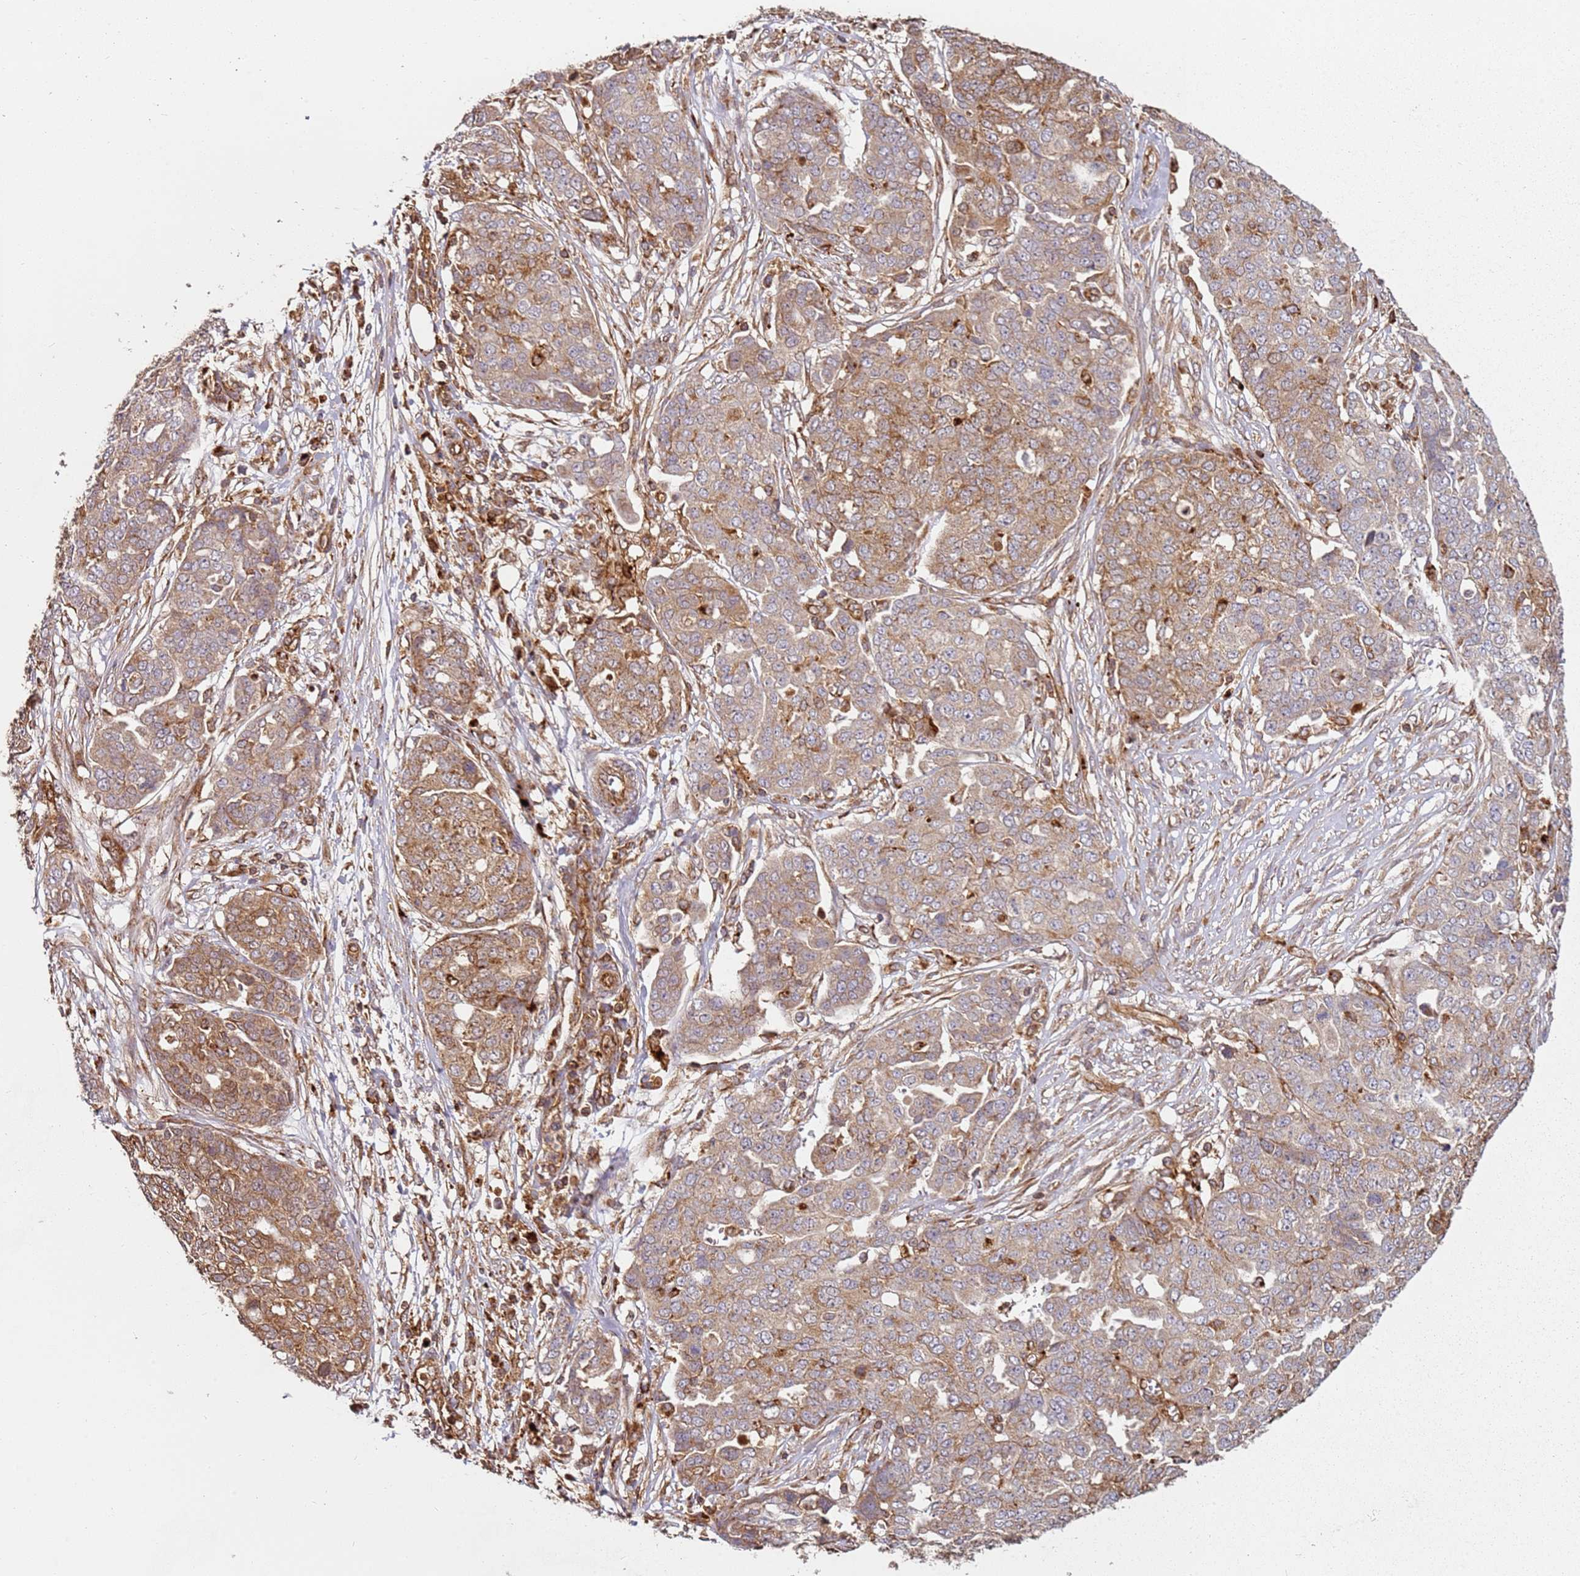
{"staining": {"intensity": "moderate", "quantity": ">75%", "location": "cytoplasmic/membranous"}, "tissue": "ovarian cancer", "cell_type": "Tumor cells", "image_type": "cancer", "snomed": [{"axis": "morphology", "description": "Cystadenocarcinoma, serous, NOS"}, {"axis": "topography", "description": "Soft tissue"}, {"axis": "topography", "description": "Ovary"}], "caption": "An image of human ovarian serous cystadenocarcinoma stained for a protein displays moderate cytoplasmic/membranous brown staining in tumor cells. (DAB (3,3'-diaminobenzidine) IHC, brown staining for protein, blue staining for nuclei).", "gene": "SCGB2B2", "patient": {"sex": "female", "age": 57}}